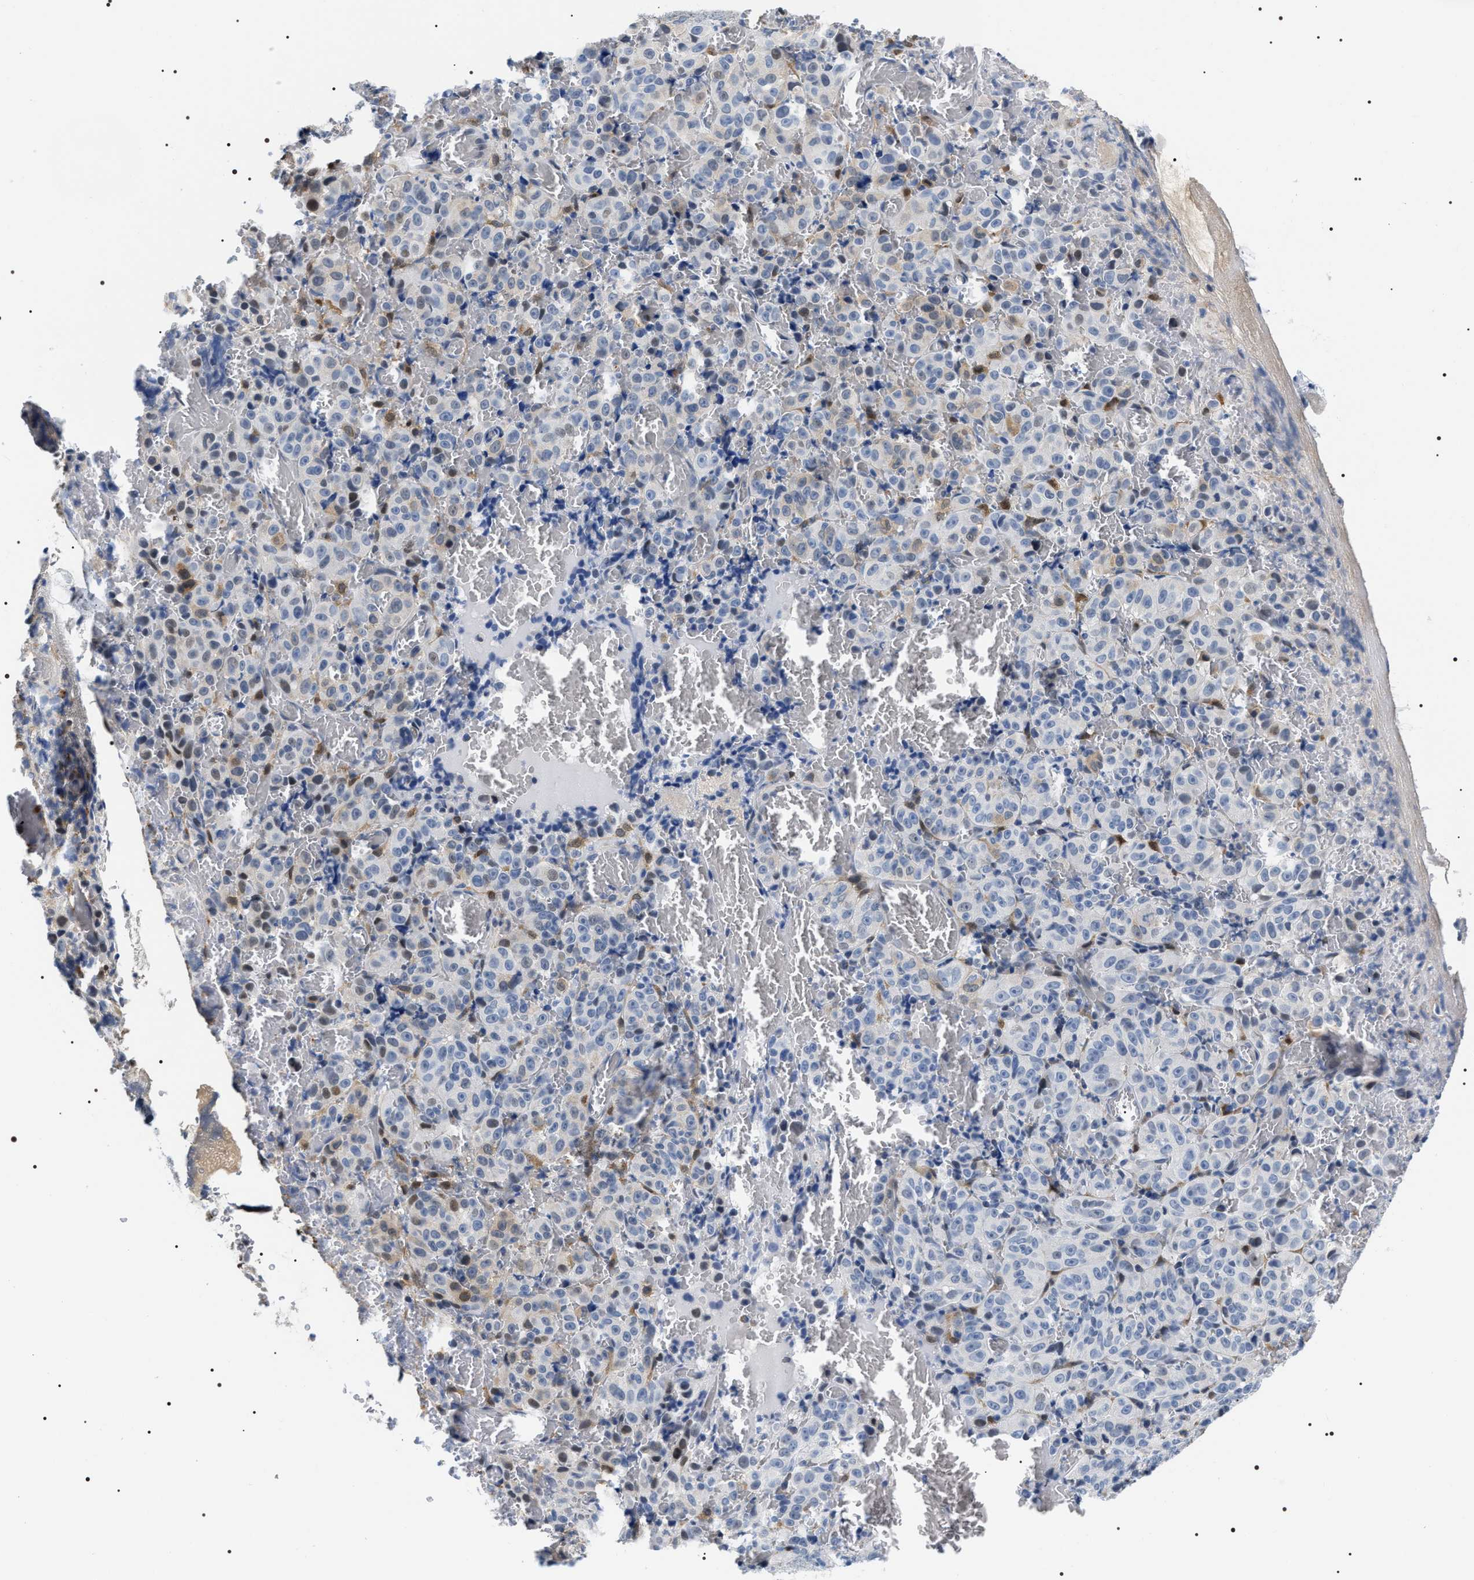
{"staining": {"intensity": "weak", "quantity": "<25%", "location": "nuclear"}, "tissue": "melanoma", "cell_type": "Tumor cells", "image_type": "cancer", "snomed": [{"axis": "morphology", "description": "Malignant melanoma, NOS"}, {"axis": "topography", "description": "Rectum"}], "caption": "Photomicrograph shows no significant protein expression in tumor cells of melanoma. (DAB IHC visualized using brightfield microscopy, high magnification).", "gene": "BAG2", "patient": {"sex": "female", "age": 81}}